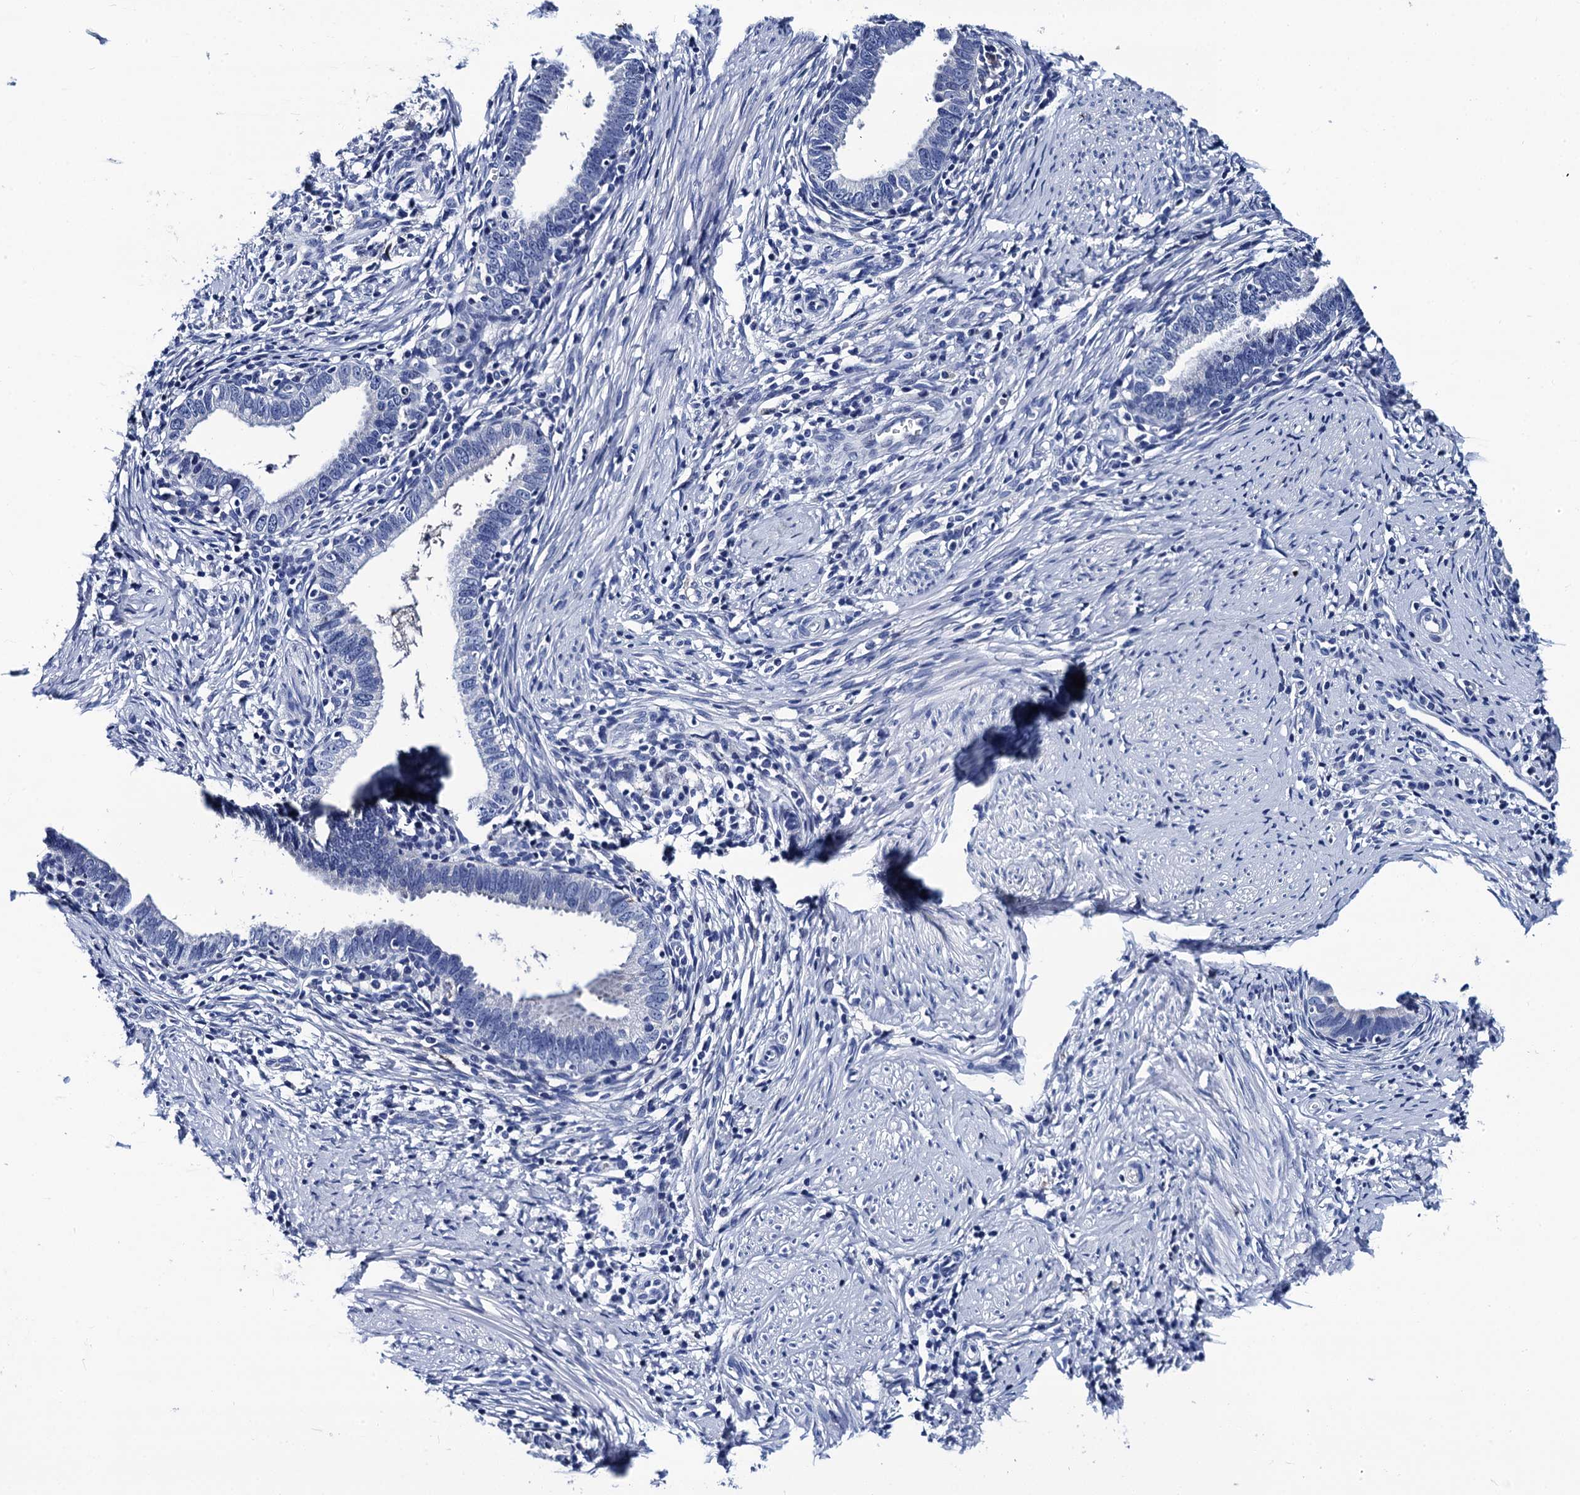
{"staining": {"intensity": "negative", "quantity": "none", "location": "none"}, "tissue": "cervical cancer", "cell_type": "Tumor cells", "image_type": "cancer", "snomed": [{"axis": "morphology", "description": "Adenocarcinoma, NOS"}, {"axis": "topography", "description": "Cervix"}], "caption": "The immunohistochemistry micrograph has no significant staining in tumor cells of cervical cancer (adenocarcinoma) tissue.", "gene": "LRRC30", "patient": {"sex": "female", "age": 36}}